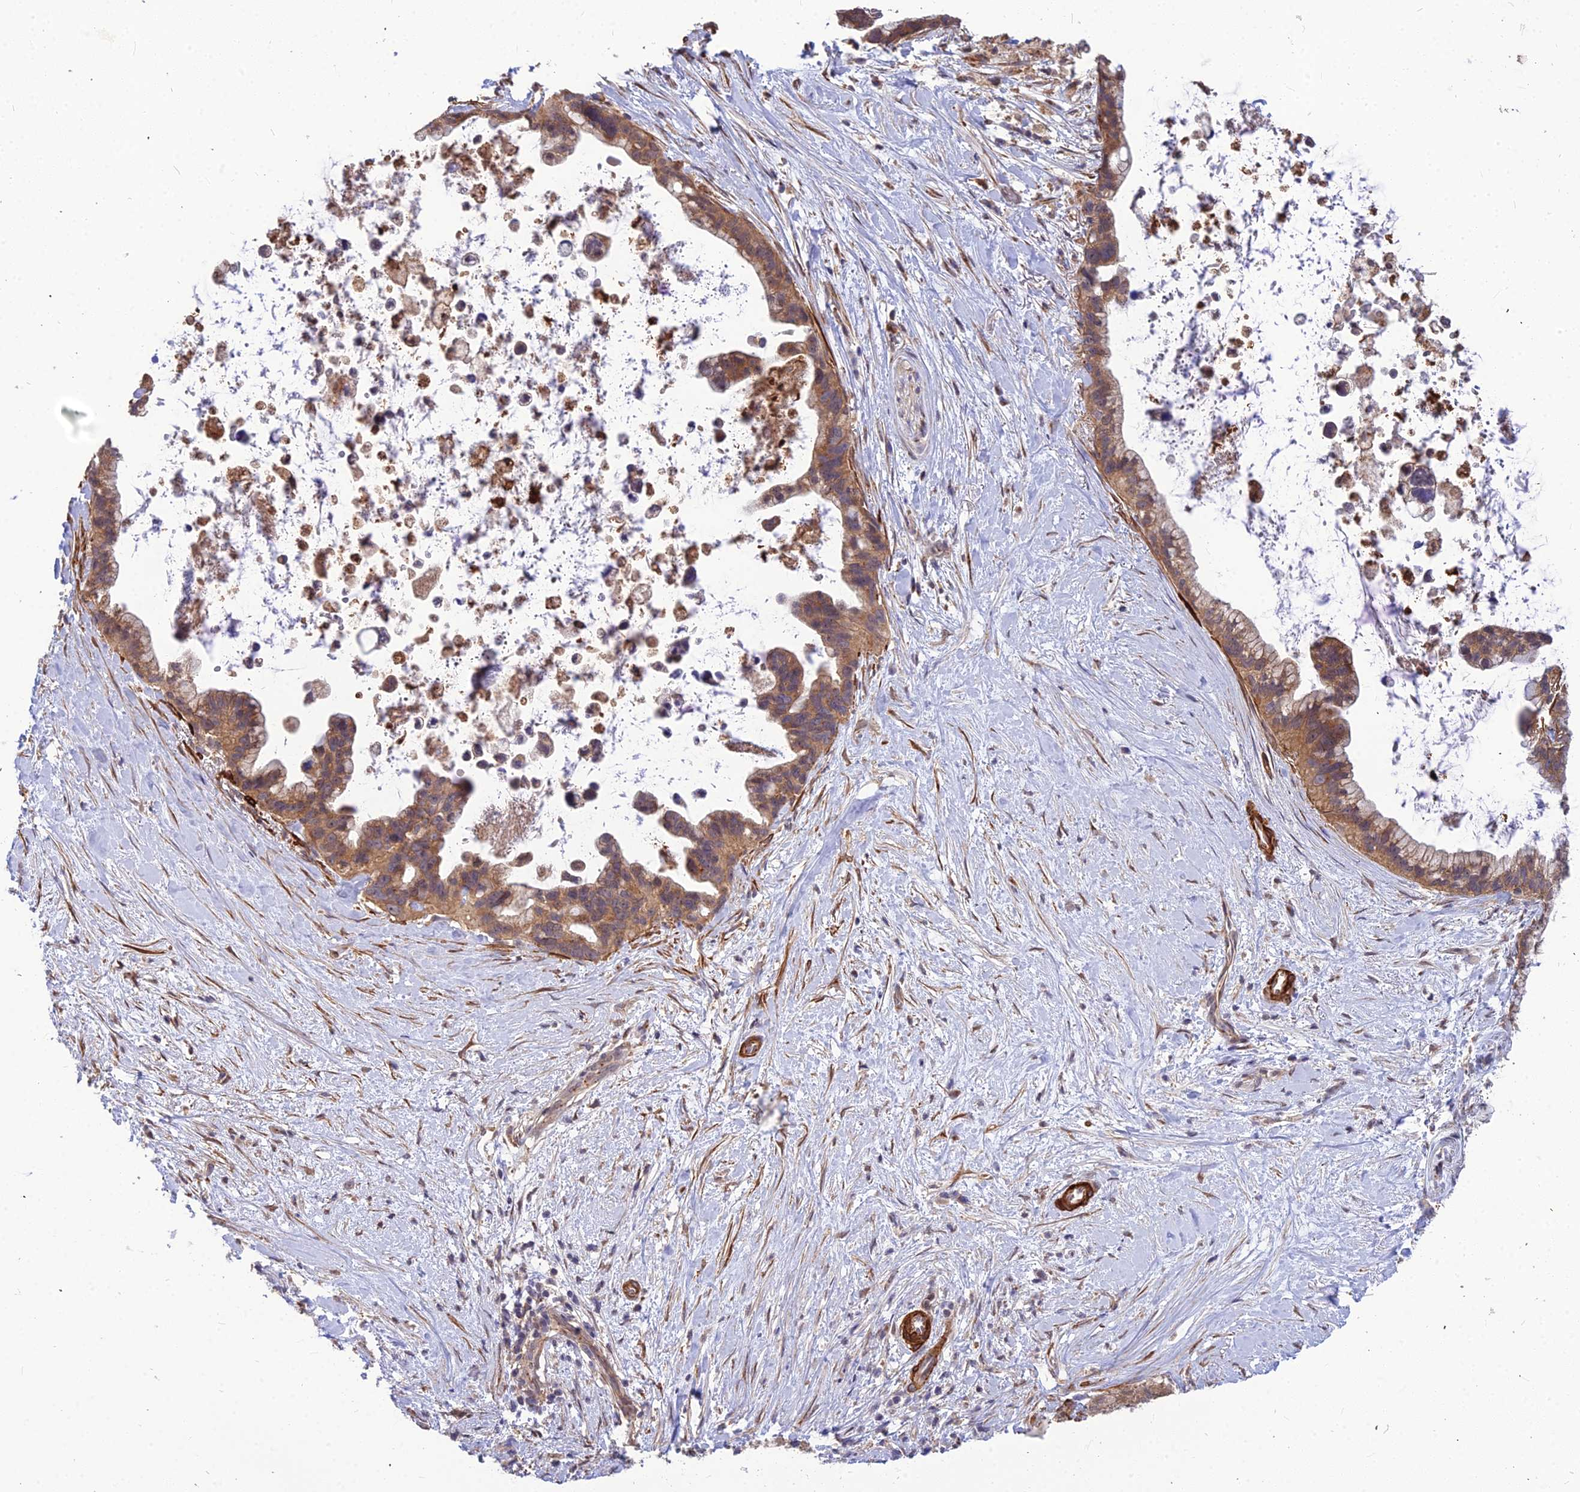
{"staining": {"intensity": "moderate", "quantity": ">75%", "location": "cytoplasmic/membranous"}, "tissue": "pancreatic cancer", "cell_type": "Tumor cells", "image_type": "cancer", "snomed": [{"axis": "morphology", "description": "Adenocarcinoma, NOS"}, {"axis": "topography", "description": "Pancreas"}], "caption": "An IHC image of tumor tissue is shown. Protein staining in brown labels moderate cytoplasmic/membranous positivity in adenocarcinoma (pancreatic) within tumor cells.", "gene": "LEKR1", "patient": {"sex": "female", "age": 83}}